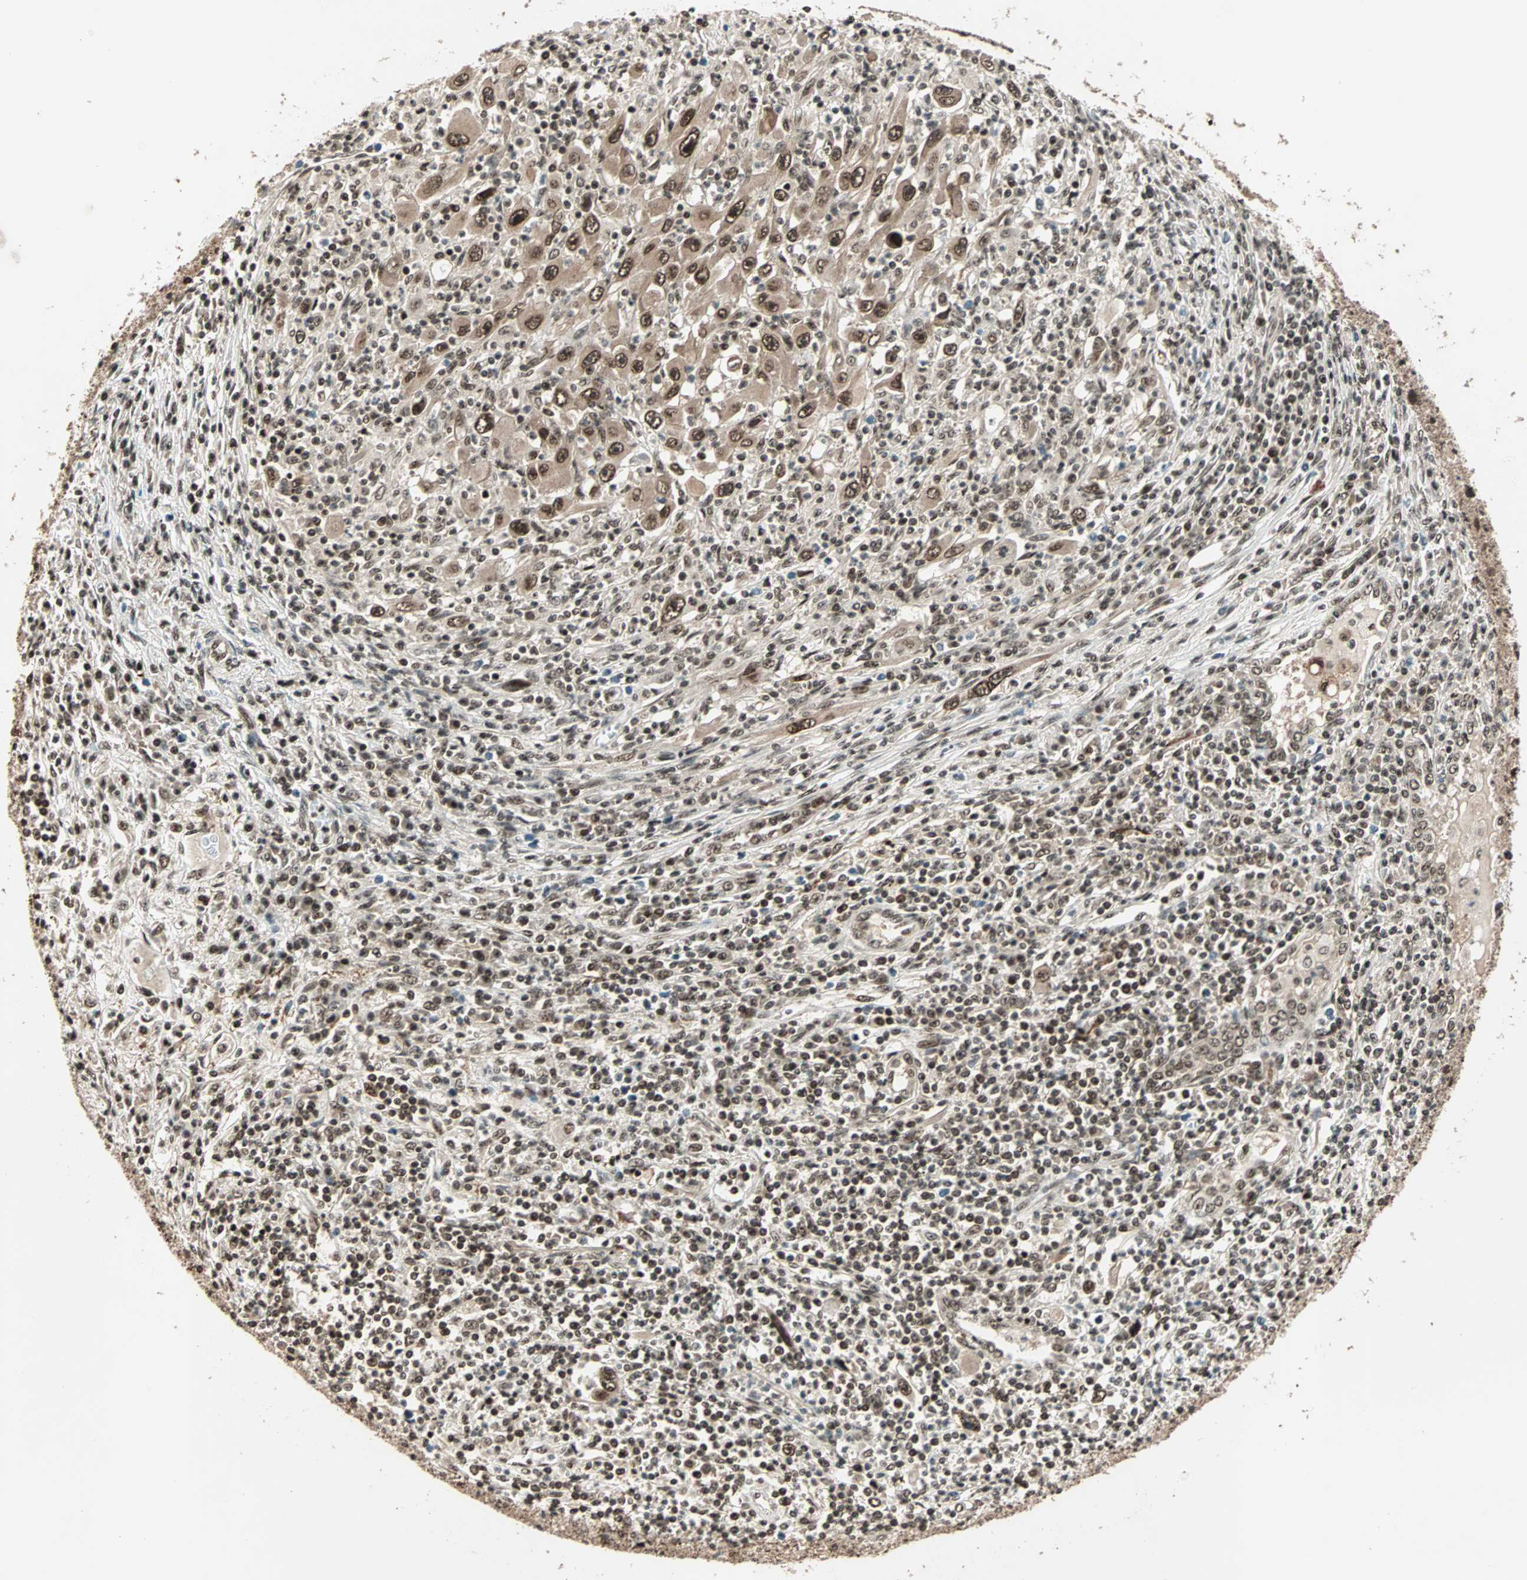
{"staining": {"intensity": "strong", "quantity": ">75%", "location": "cytoplasmic/membranous,nuclear"}, "tissue": "melanoma", "cell_type": "Tumor cells", "image_type": "cancer", "snomed": [{"axis": "morphology", "description": "Malignant melanoma, Metastatic site"}, {"axis": "topography", "description": "Skin"}], "caption": "Immunohistochemical staining of malignant melanoma (metastatic site) reveals strong cytoplasmic/membranous and nuclear protein positivity in approximately >75% of tumor cells.", "gene": "ZNF44", "patient": {"sex": "female", "age": 56}}